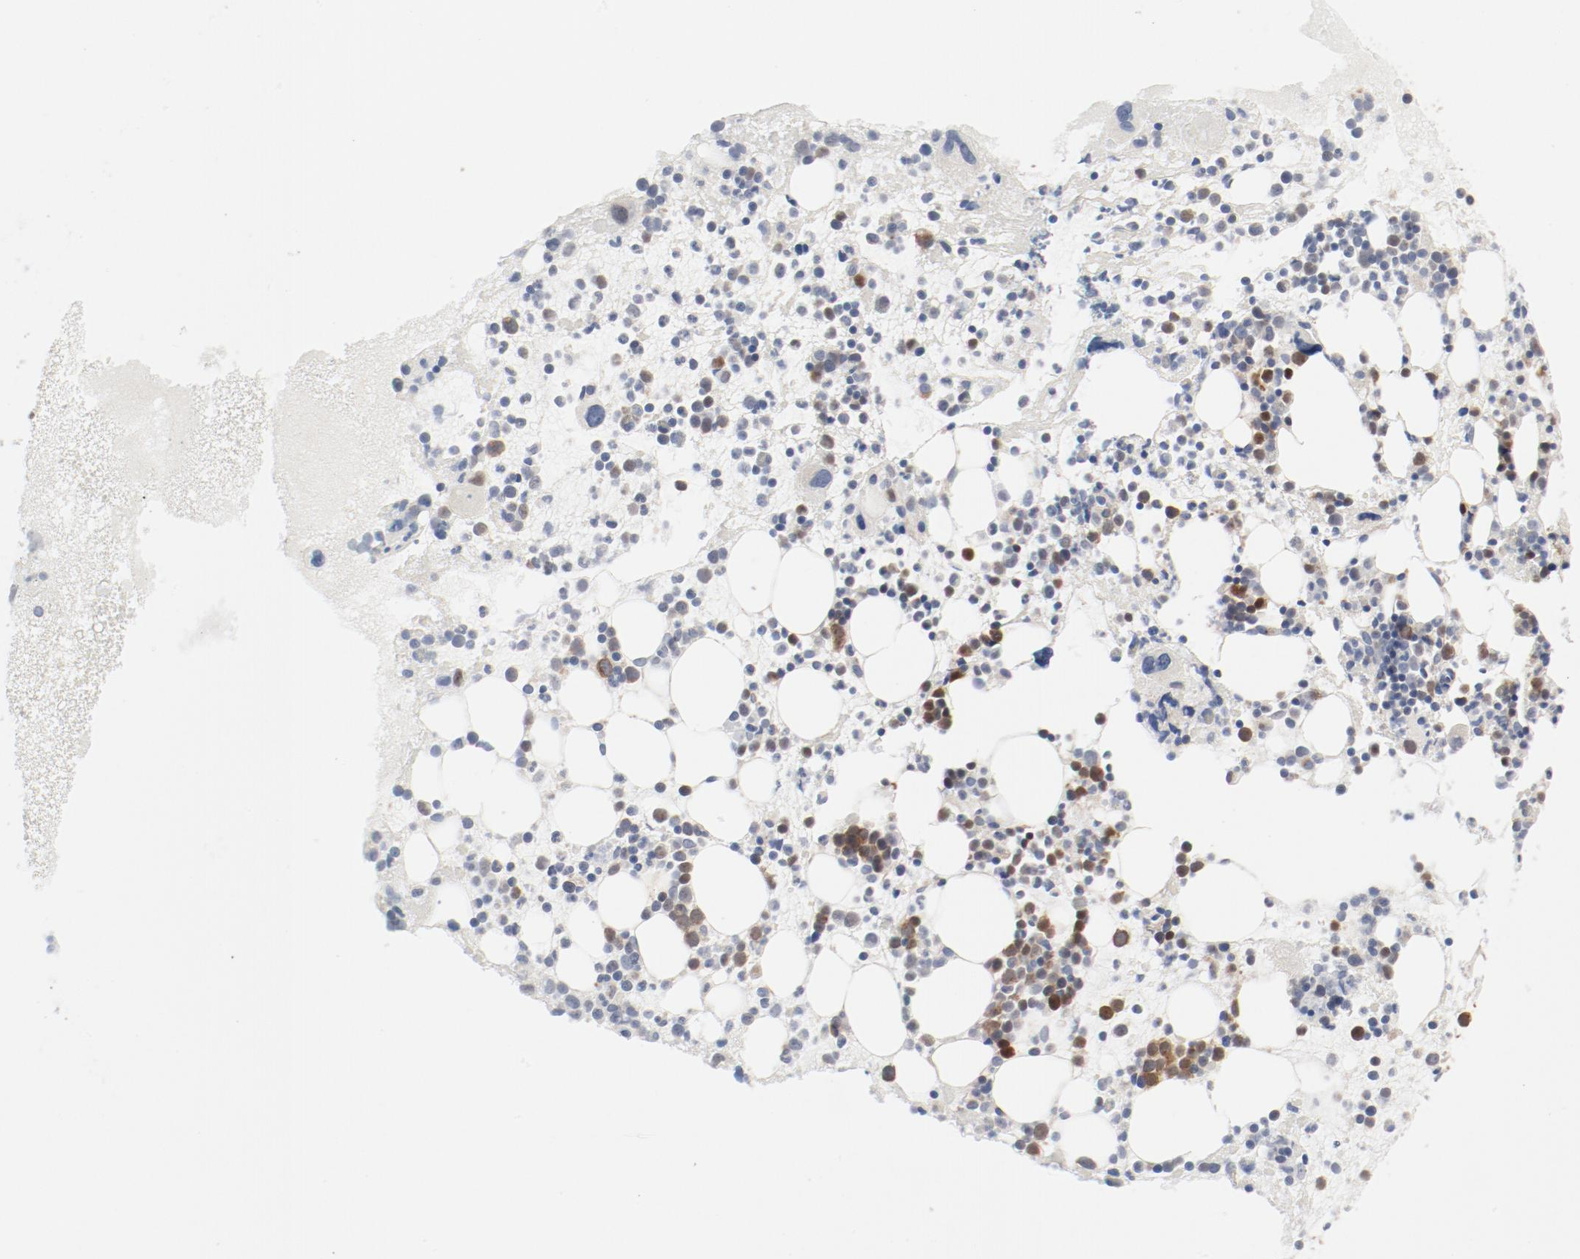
{"staining": {"intensity": "moderate", "quantity": "25%-75%", "location": "nuclear"}, "tissue": "bone marrow", "cell_type": "Hematopoietic cells", "image_type": "normal", "snomed": [{"axis": "morphology", "description": "Normal tissue, NOS"}, {"axis": "topography", "description": "Bone marrow"}], "caption": "Bone marrow stained for a protein exhibits moderate nuclear positivity in hematopoietic cells. Nuclei are stained in blue.", "gene": "CDK1", "patient": {"sex": "male", "age": 15}}